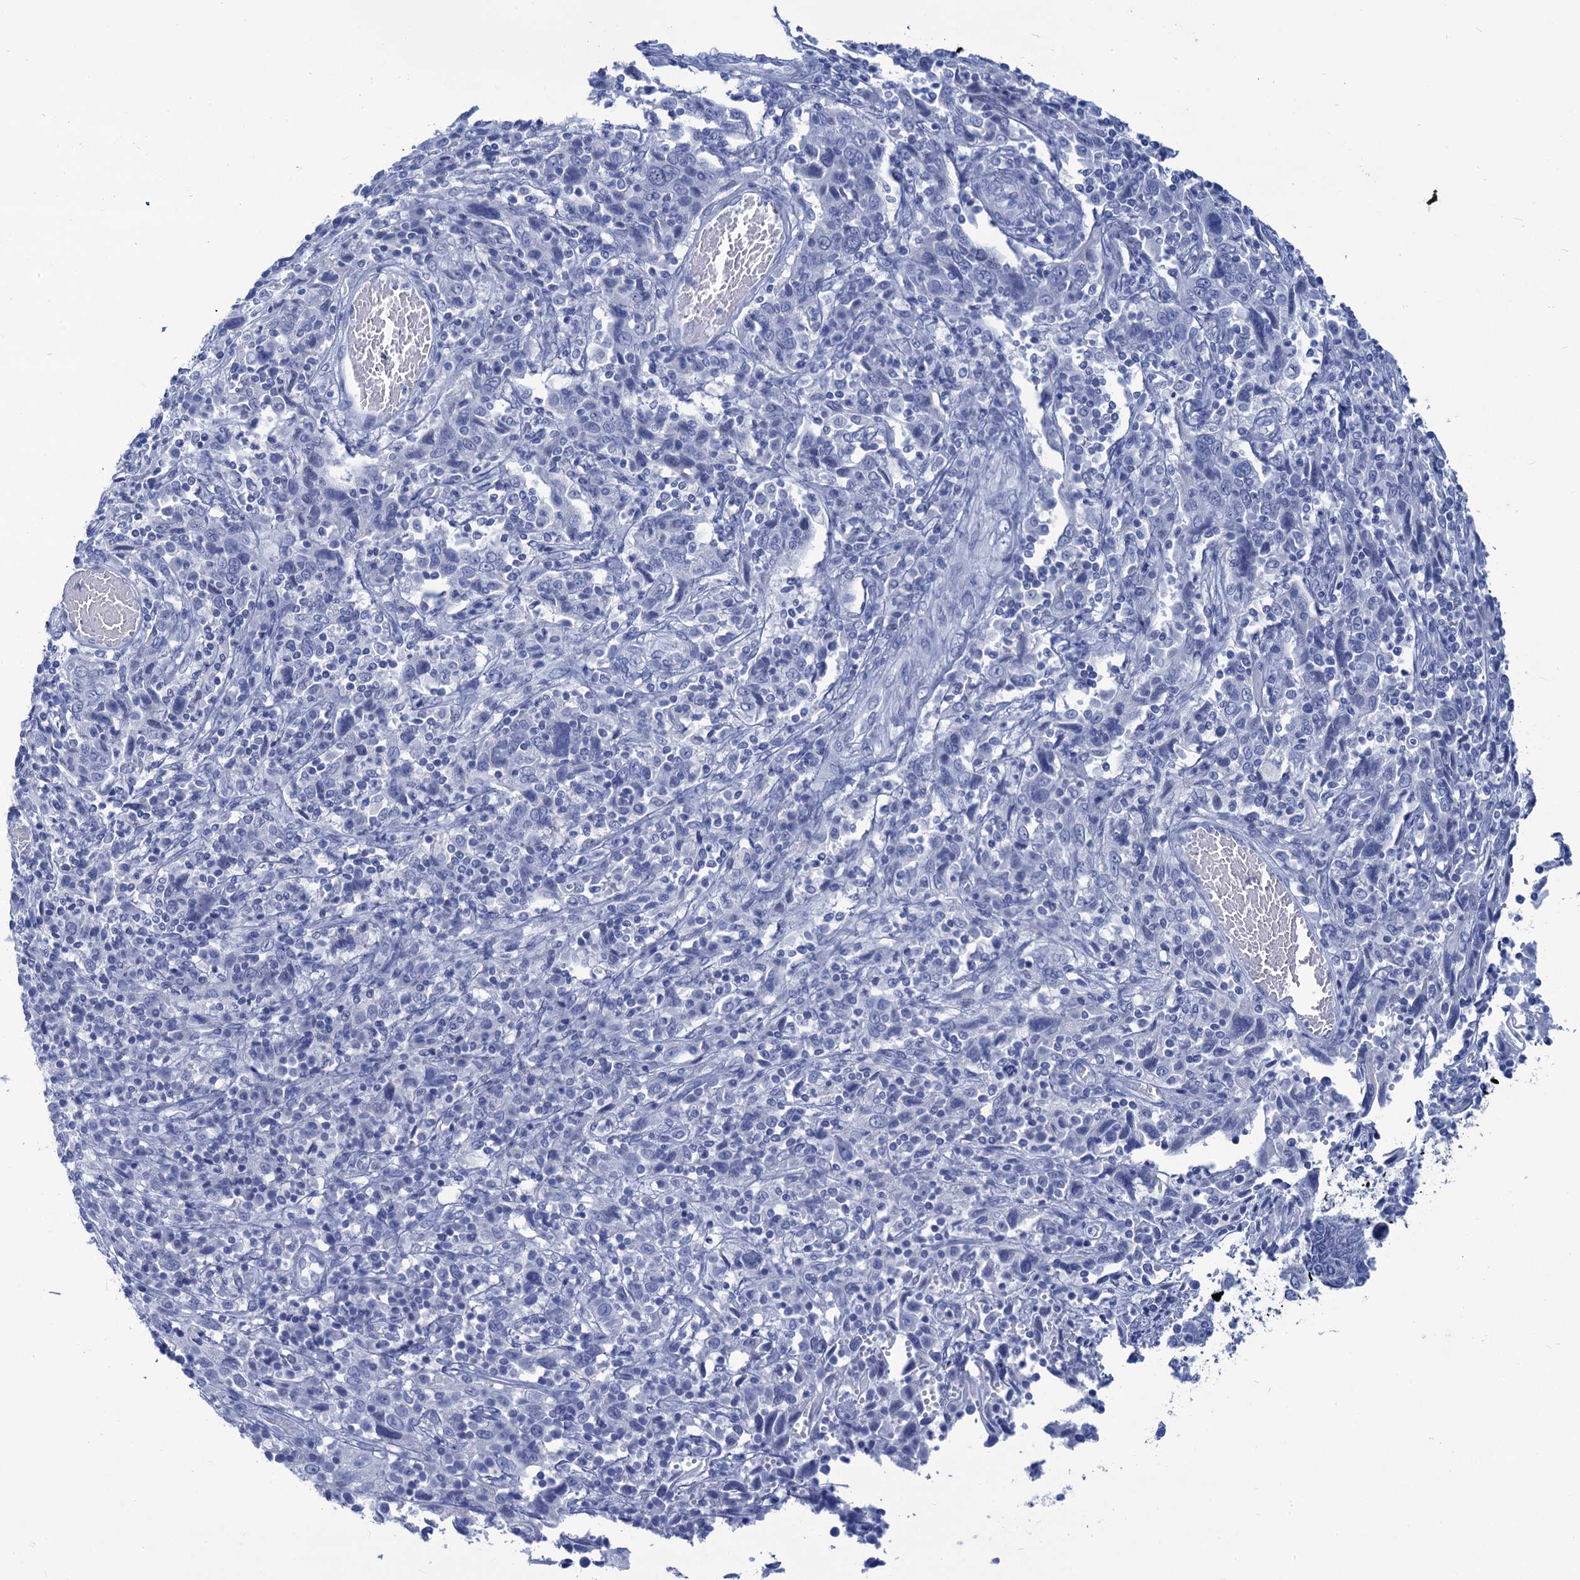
{"staining": {"intensity": "negative", "quantity": "none", "location": "none"}, "tissue": "cervical cancer", "cell_type": "Tumor cells", "image_type": "cancer", "snomed": [{"axis": "morphology", "description": "Squamous cell carcinoma, NOS"}, {"axis": "topography", "description": "Cervix"}], "caption": "Immunohistochemistry (IHC) image of human cervical squamous cell carcinoma stained for a protein (brown), which displays no staining in tumor cells.", "gene": "CABYR", "patient": {"sex": "female", "age": 46}}